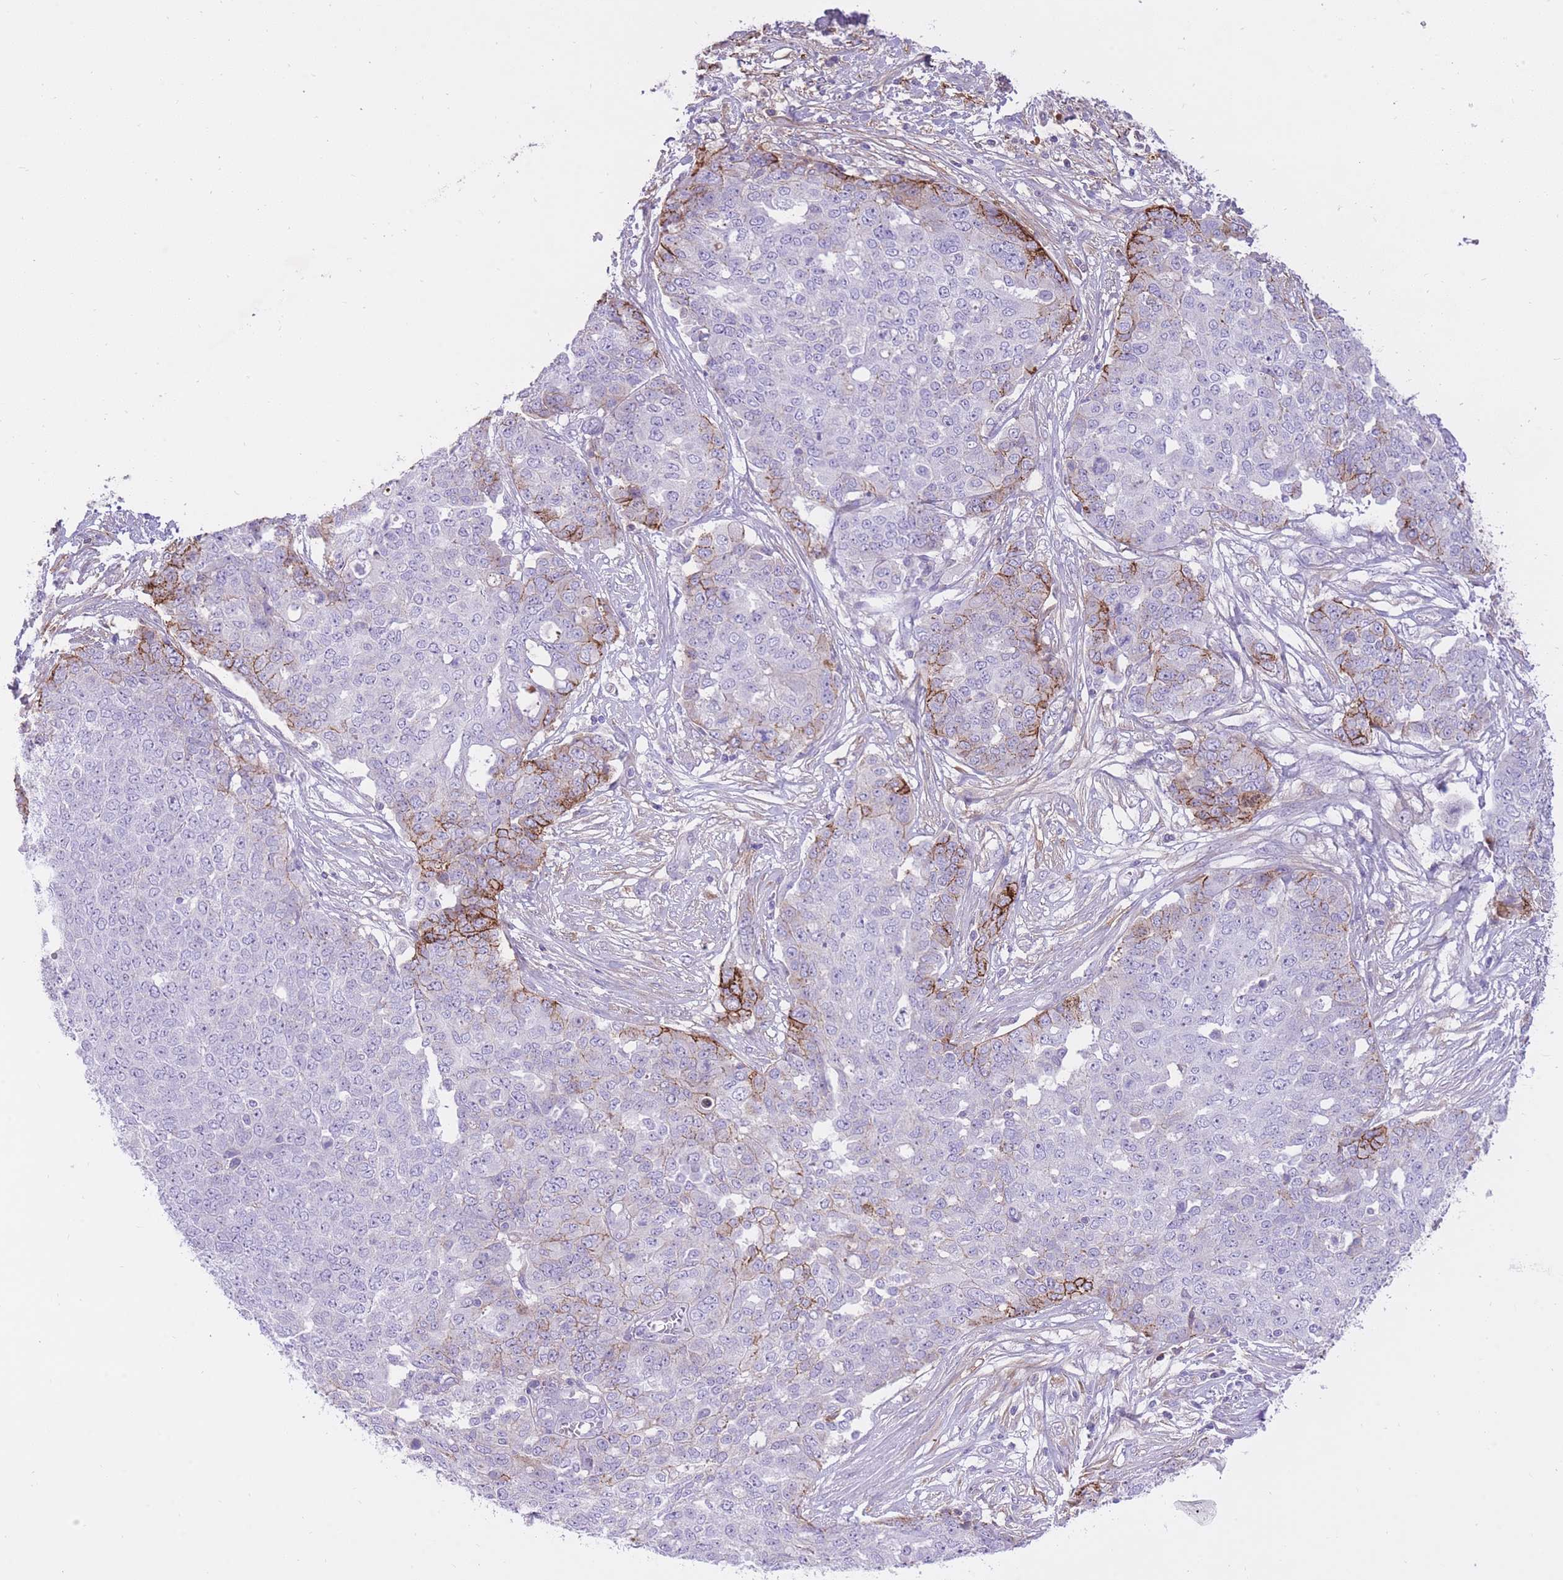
{"staining": {"intensity": "moderate", "quantity": "<25%", "location": "cytoplasmic/membranous"}, "tissue": "ovarian cancer", "cell_type": "Tumor cells", "image_type": "cancer", "snomed": [{"axis": "morphology", "description": "Cystadenocarcinoma, serous, NOS"}, {"axis": "topography", "description": "Soft tissue"}, {"axis": "topography", "description": "Ovary"}], "caption": "A micrograph of human serous cystadenocarcinoma (ovarian) stained for a protein shows moderate cytoplasmic/membranous brown staining in tumor cells.", "gene": "HRG", "patient": {"sex": "female", "age": 57}}